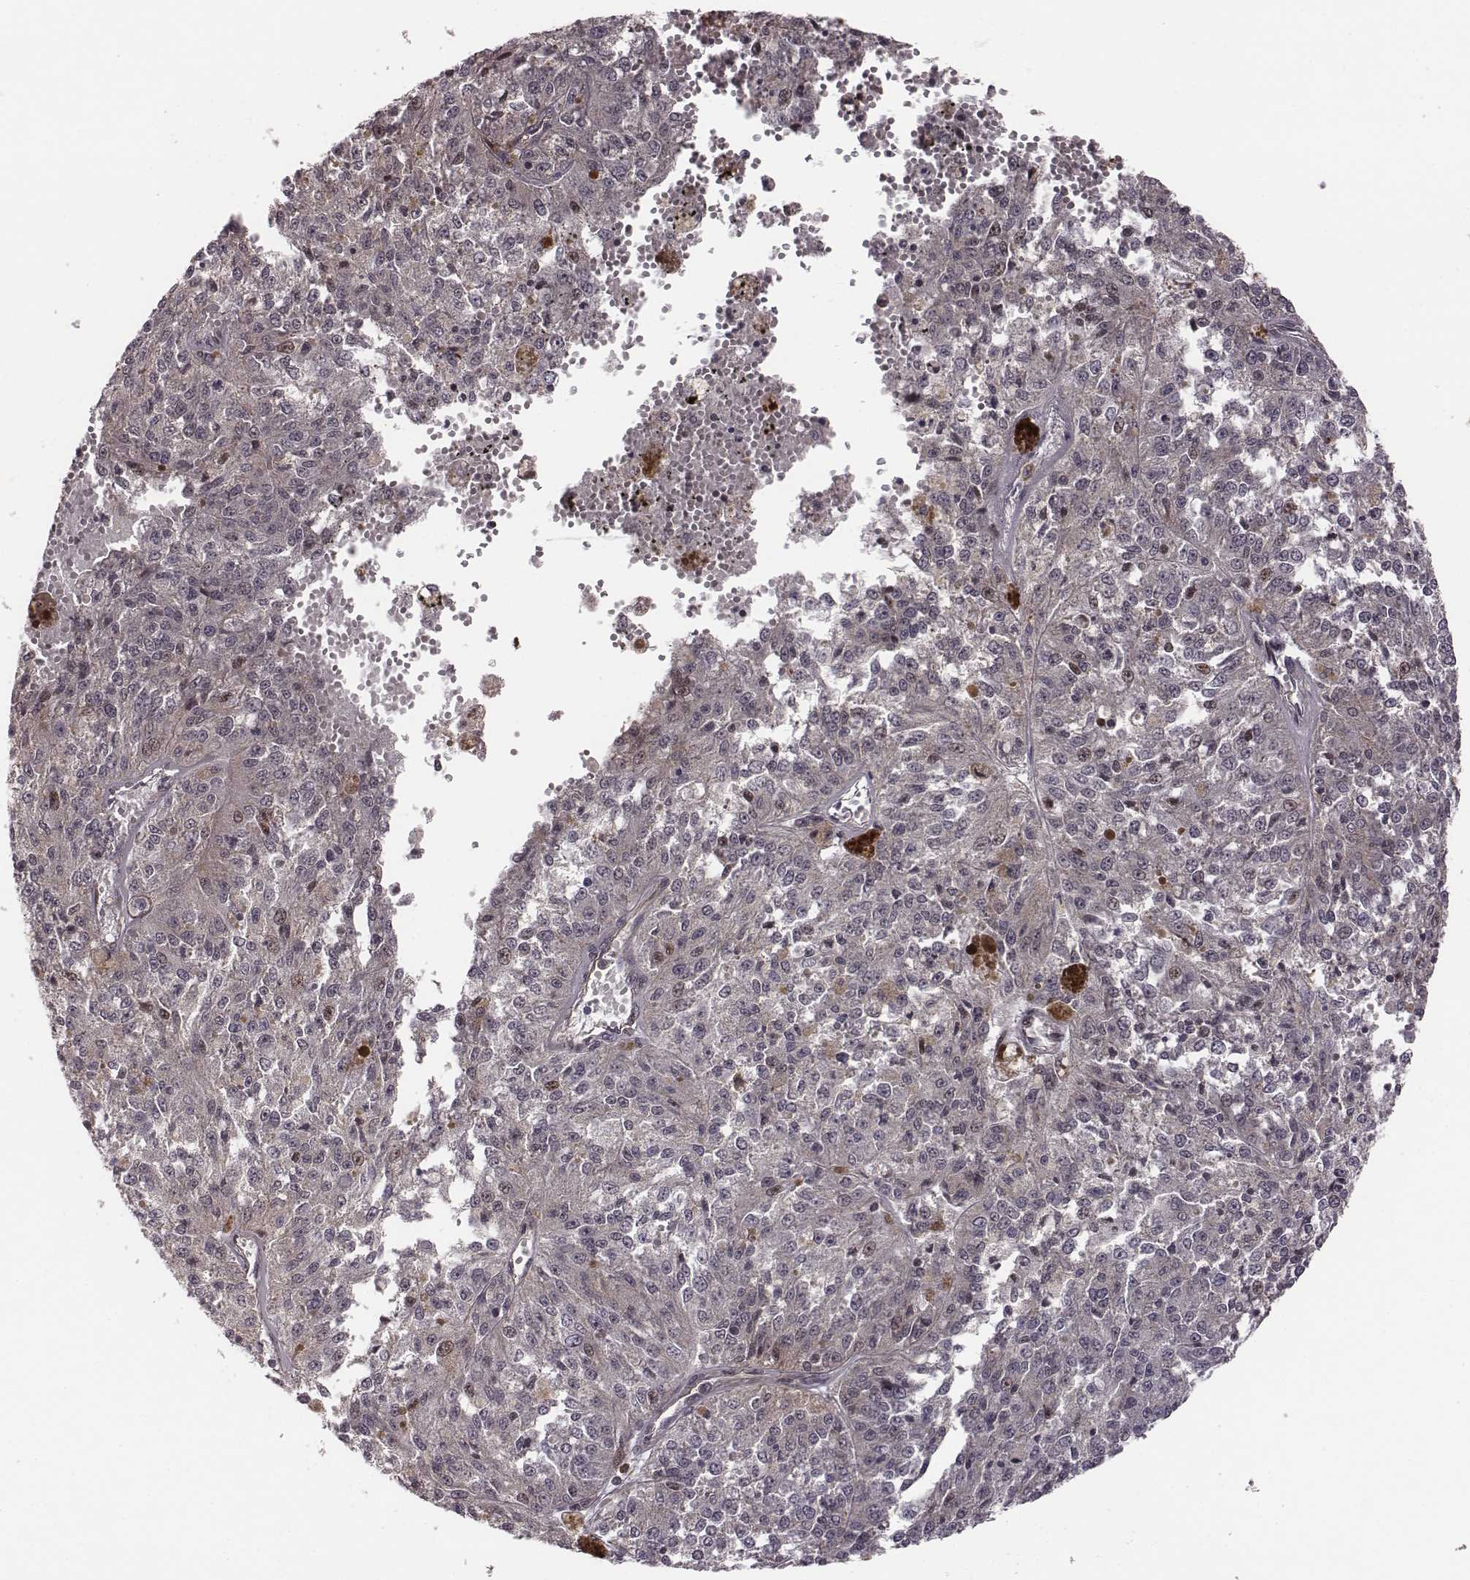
{"staining": {"intensity": "negative", "quantity": "none", "location": "none"}, "tissue": "melanoma", "cell_type": "Tumor cells", "image_type": "cancer", "snomed": [{"axis": "morphology", "description": "Malignant melanoma, Metastatic site"}, {"axis": "topography", "description": "Lymph node"}], "caption": "Melanoma was stained to show a protein in brown. There is no significant expression in tumor cells.", "gene": "RPL3", "patient": {"sex": "female", "age": 64}}